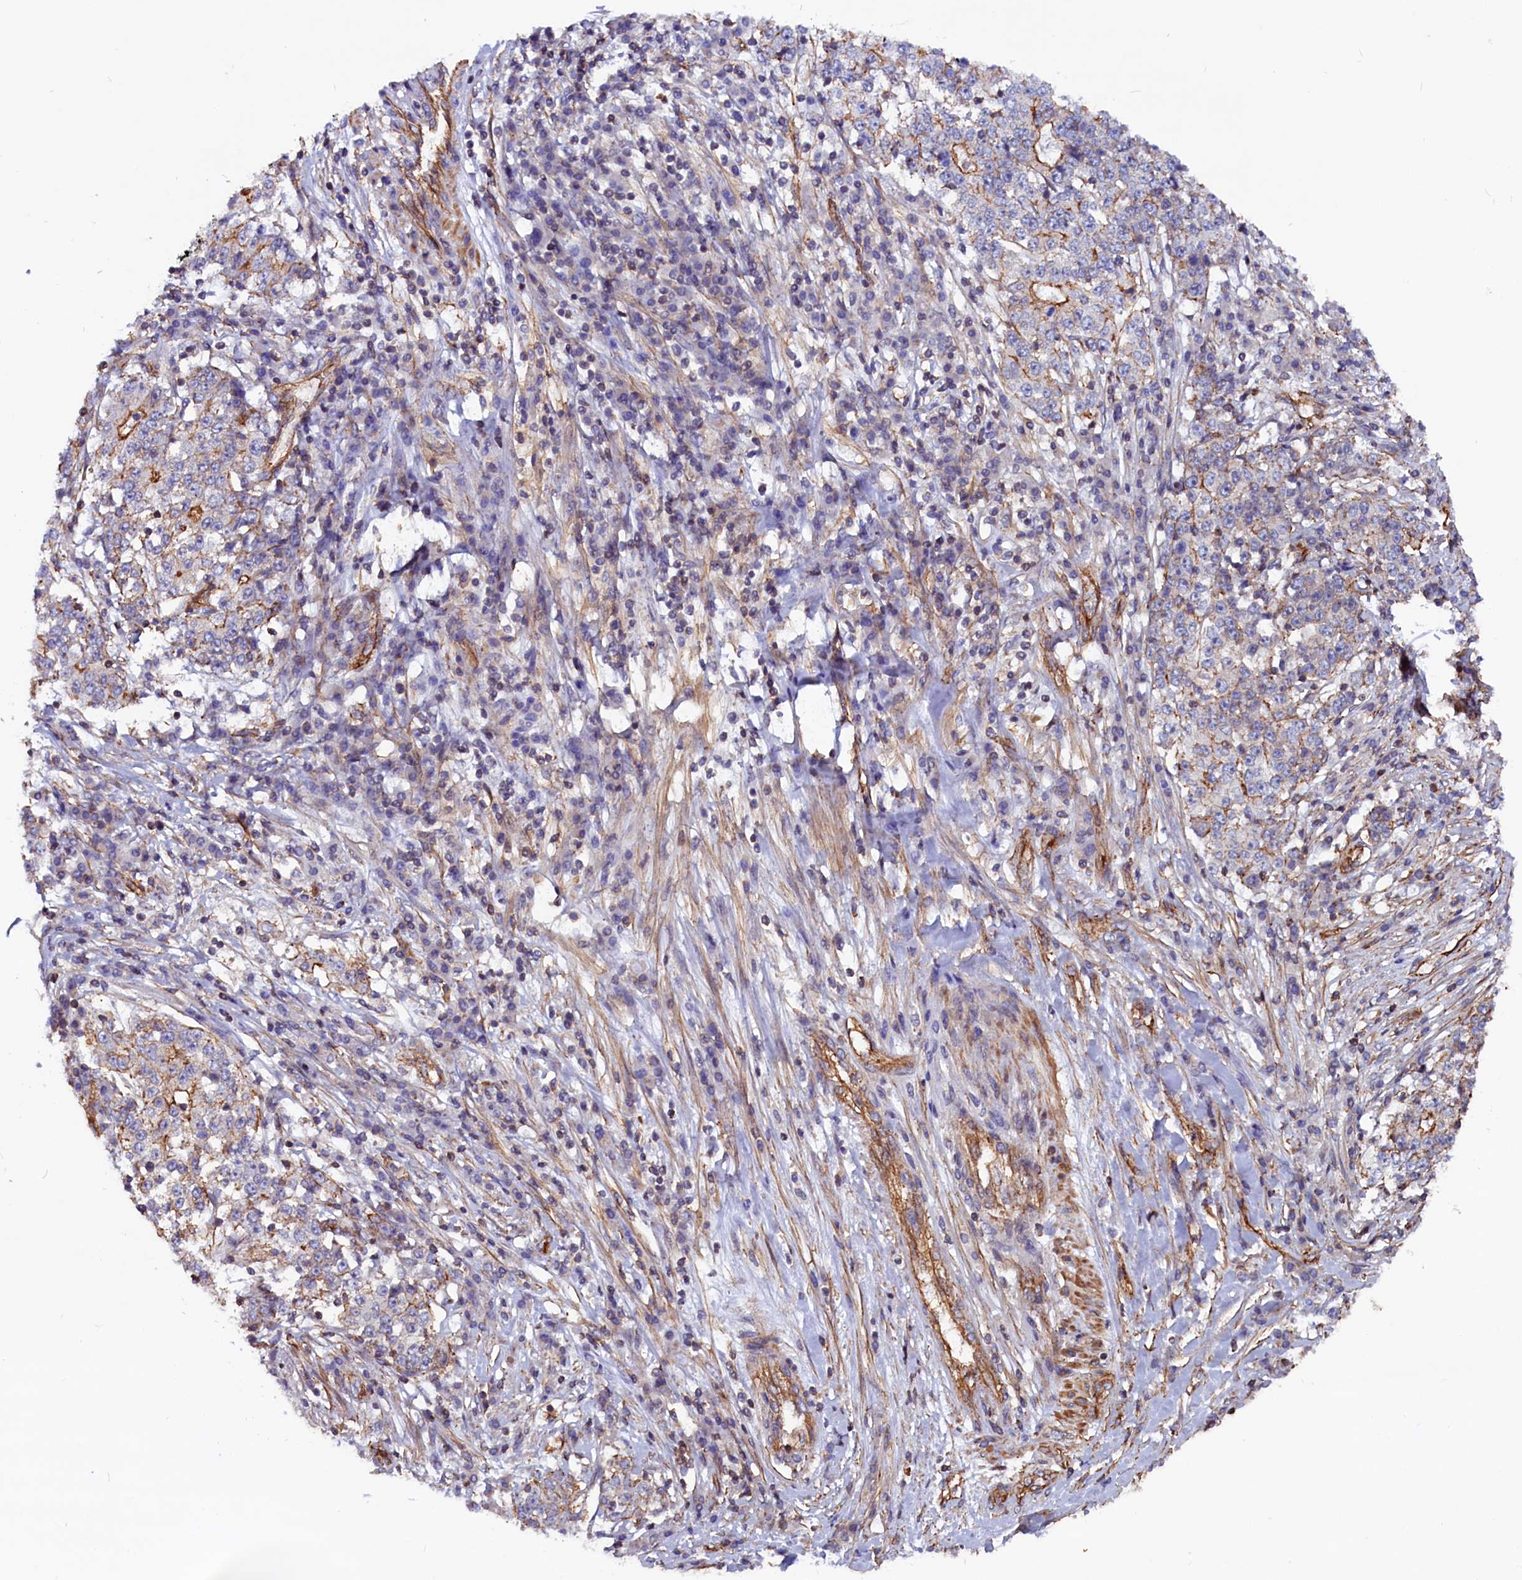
{"staining": {"intensity": "moderate", "quantity": "<25%", "location": "cytoplasmic/membranous"}, "tissue": "stomach cancer", "cell_type": "Tumor cells", "image_type": "cancer", "snomed": [{"axis": "morphology", "description": "Adenocarcinoma, NOS"}, {"axis": "topography", "description": "Stomach"}], "caption": "High-power microscopy captured an immunohistochemistry image of adenocarcinoma (stomach), revealing moderate cytoplasmic/membranous positivity in about <25% of tumor cells.", "gene": "ZNF749", "patient": {"sex": "male", "age": 59}}